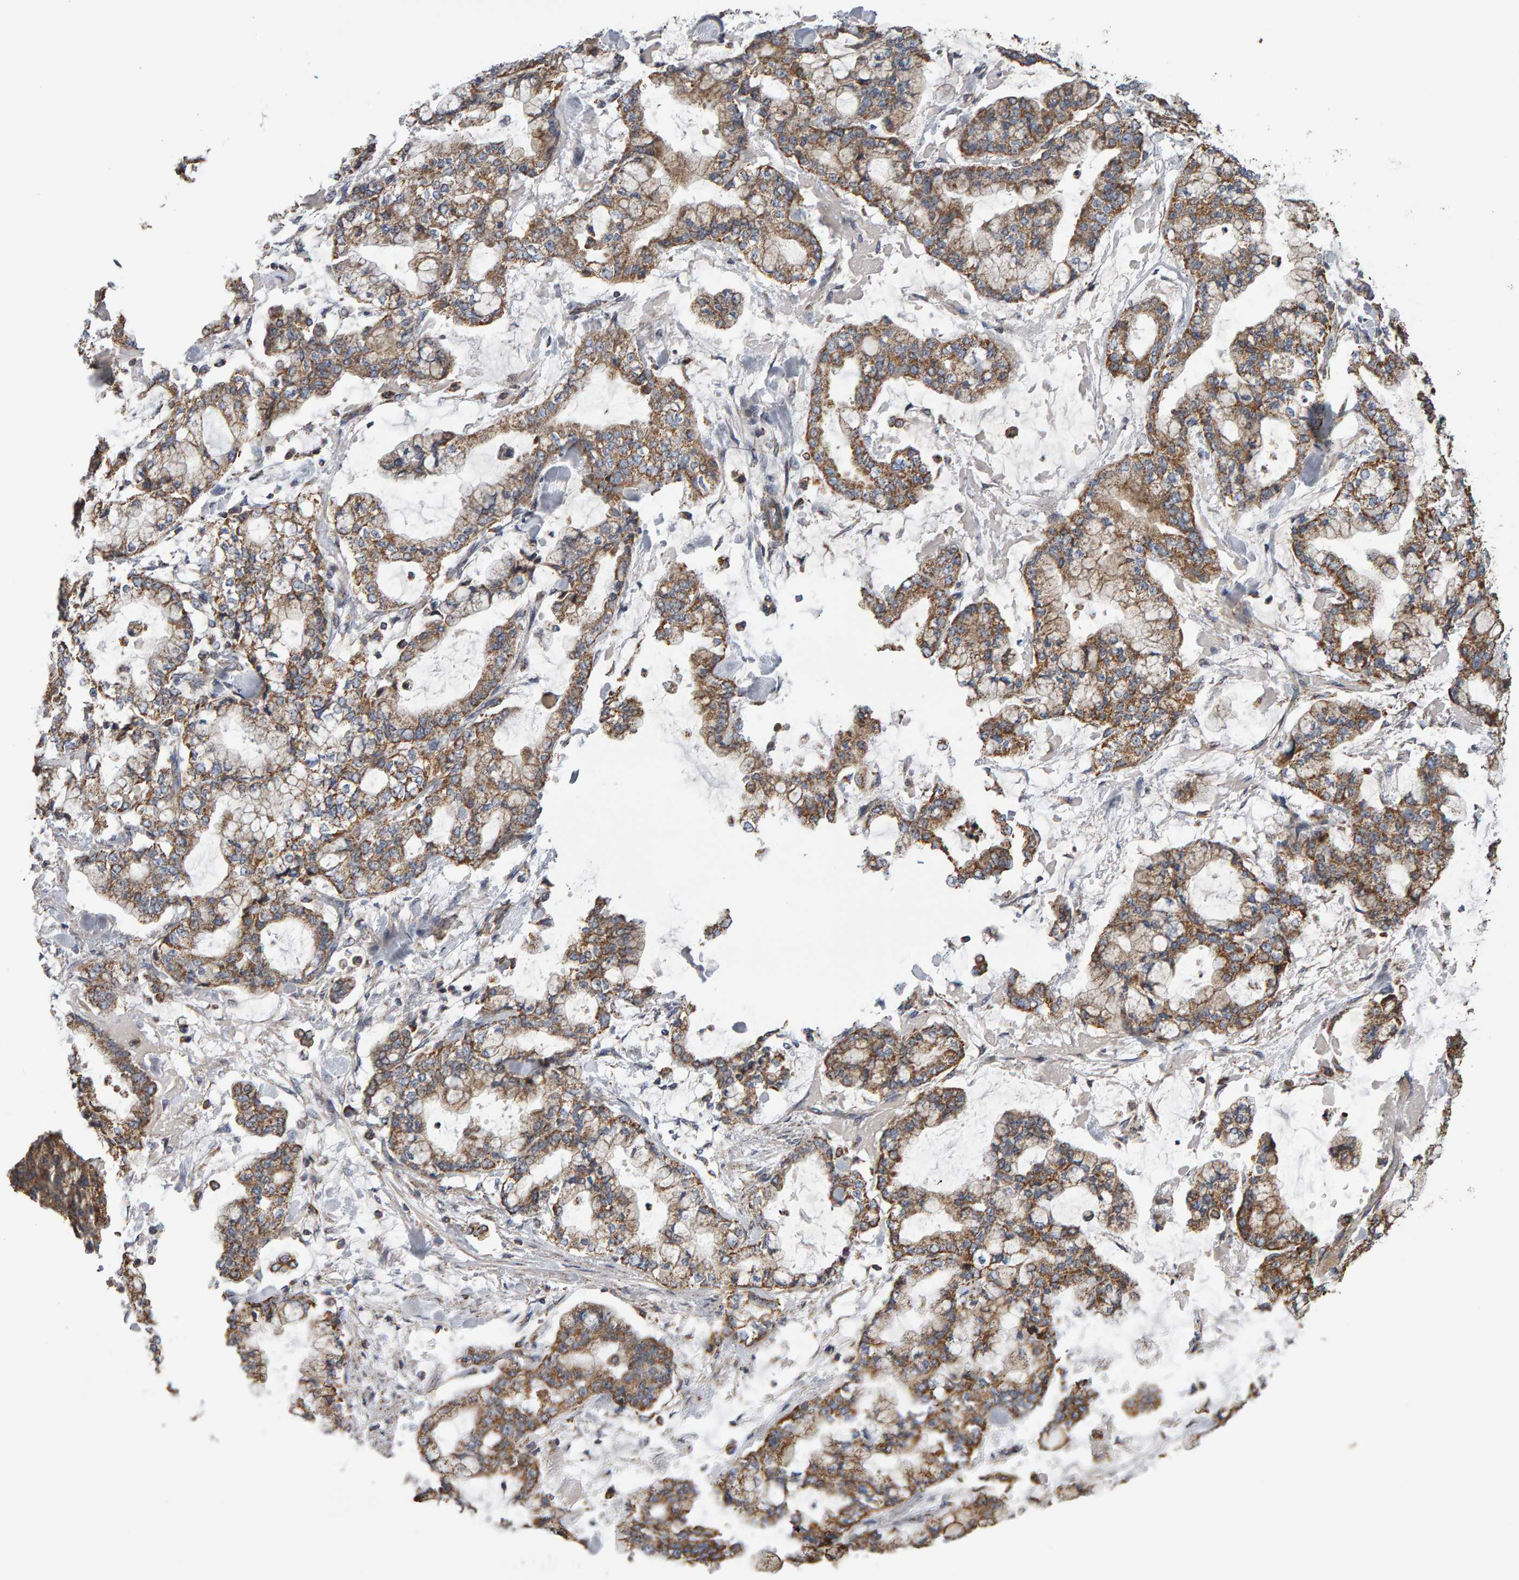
{"staining": {"intensity": "moderate", "quantity": ">75%", "location": "cytoplasmic/membranous"}, "tissue": "stomach cancer", "cell_type": "Tumor cells", "image_type": "cancer", "snomed": [{"axis": "morphology", "description": "Normal tissue, NOS"}, {"axis": "morphology", "description": "Adenocarcinoma, NOS"}, {"axis": "topography", "description": "Stomach, upper"}, {"axis": "topography", "description": "Stomach"}], "caption": "Adenocarcinoma (stomach) tissue shows moderate cytoplasmic/membranous expression in about >75% of tumor cells Using DAB (3,3'-diaminobenzidine) (brown) and hematoxylin (blue) stains, captured at high magnification using brightfield microscopy.", "gene": "TOM1L1", "patient": {"sex": "male", "age": 76}}